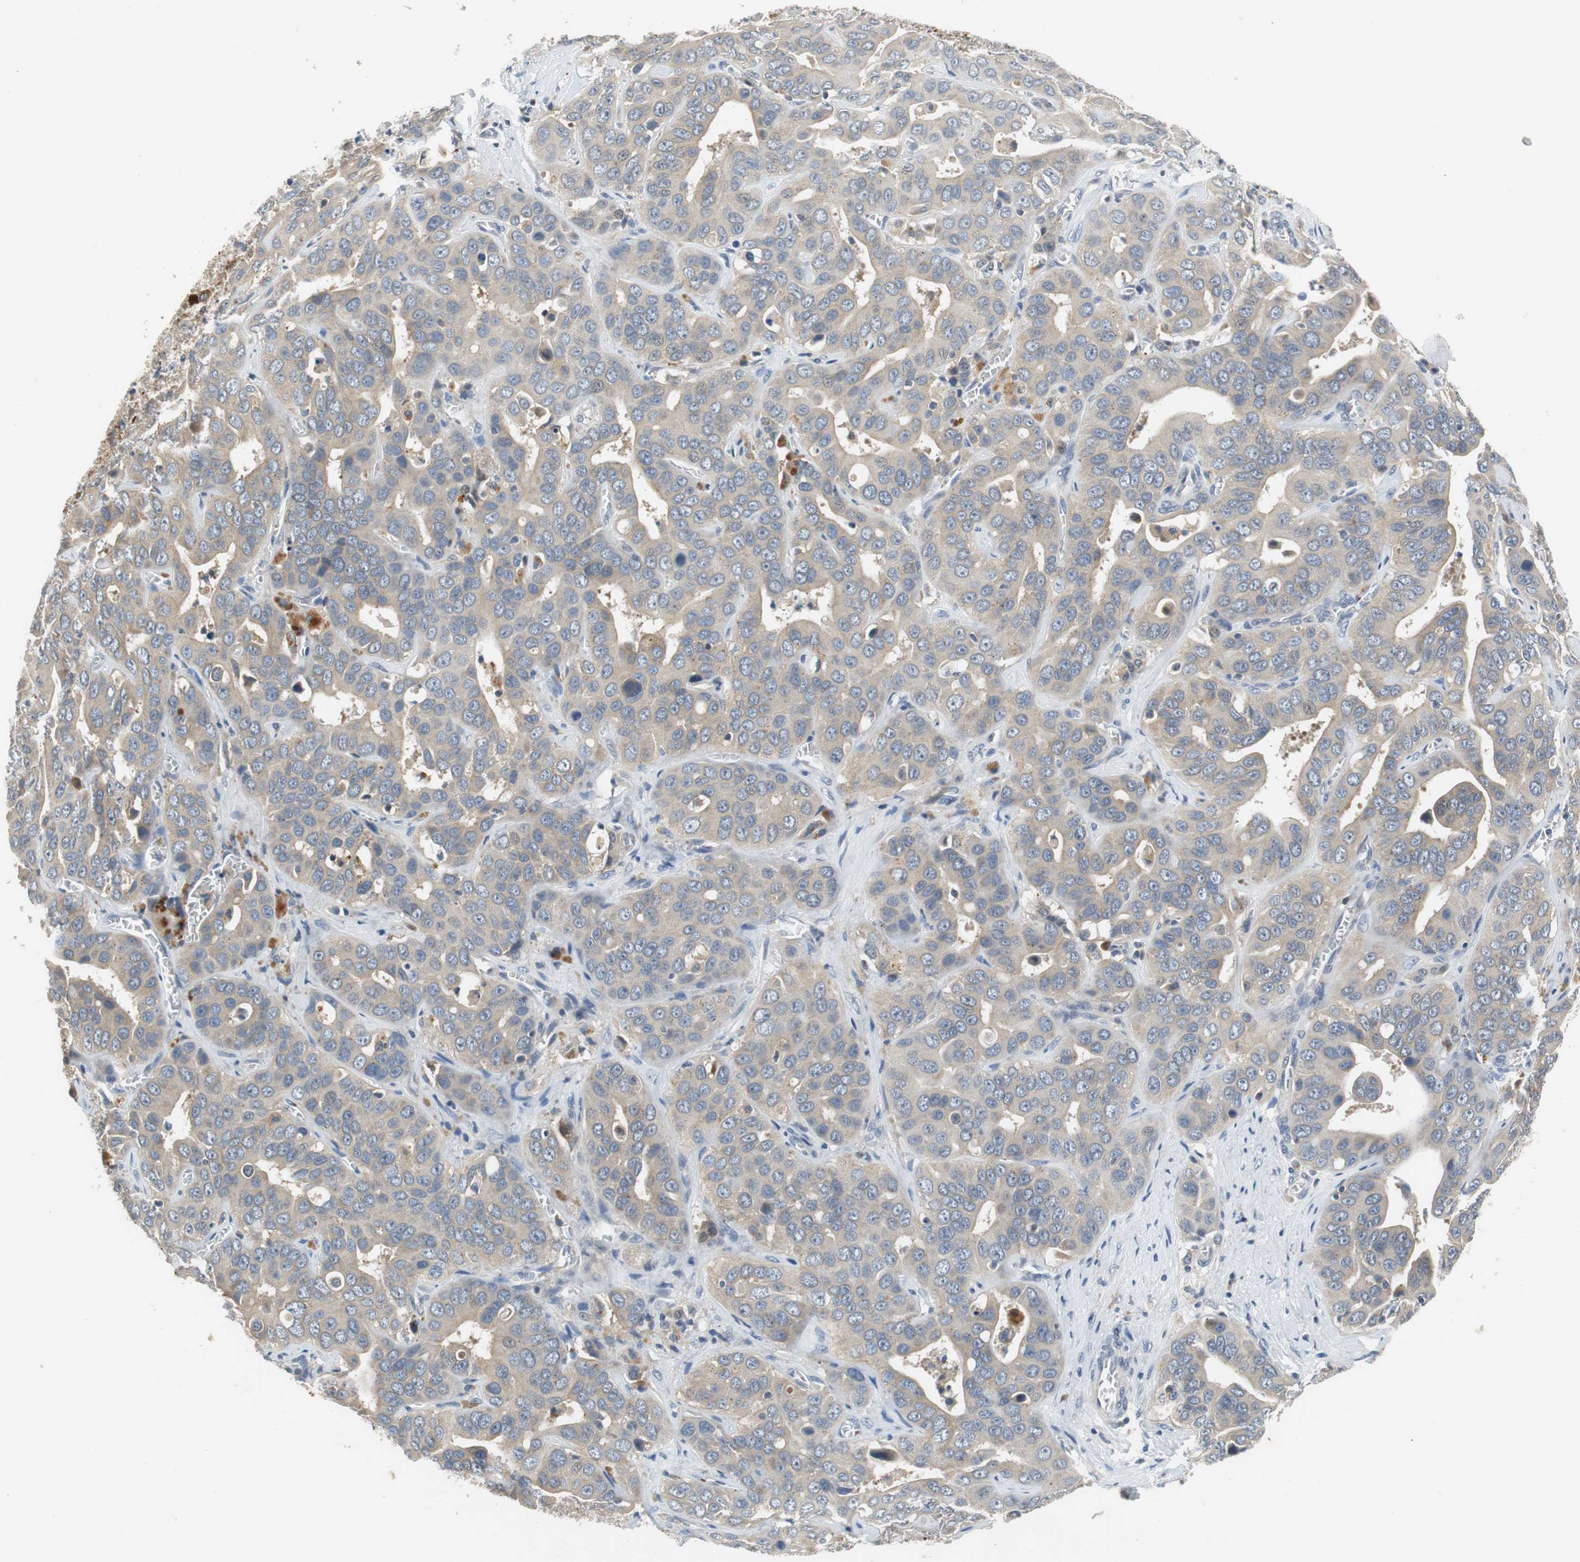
{"staining": {"intensity": "weak", "quantity": ">75%", "location": "cytoplasmic/membranous"}, "tissue": "liver cancer", "cell_type": "Tumor cells", "image_type": "cancer", "snomed": [{"axis": "morphology", "description": "Cholangiocarcinoma"}, {"axis": "topography", "description": "Liver"}], "caption": "Tumor cells show weak cytoplasmic/membranous positivity in approximately >75% of cells in liver cholangiocarcinoma.", "gene": "GLCCI1", "patient": {"sex": "female", "age": 52}}